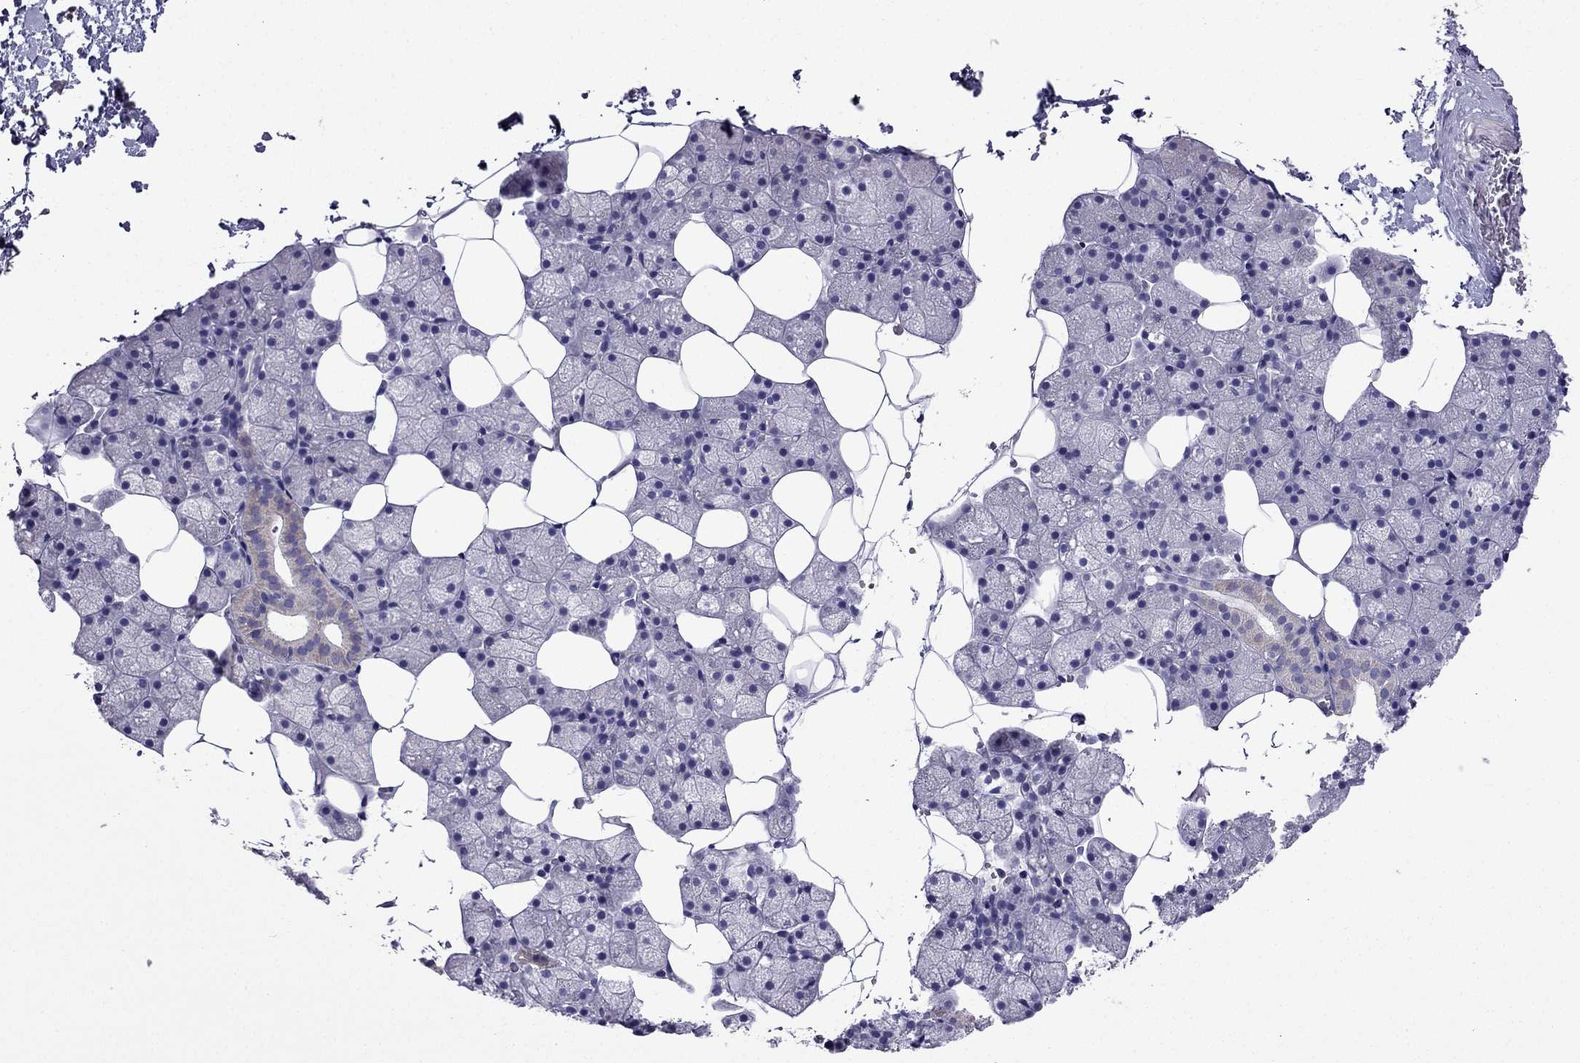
{"staining": {"intensity": "weak", "quantity": "<25%", "location": "cytoplasmic/membranous"}, "tissue": "salivary gland", "cell_type": "Glandular cells", "image_type": "normal", "snomed": [{"axis": "morphology", "description": "Normal tissue, NOS"}, {"axis": "topography", "description": "Salivary gland"}], "caption": "Salivary gland was stained to show a protein in brown. There is no significant expression in glandular cells.", "gene": "KIF5A", "patient": {"sex": "male", "age": 38}}